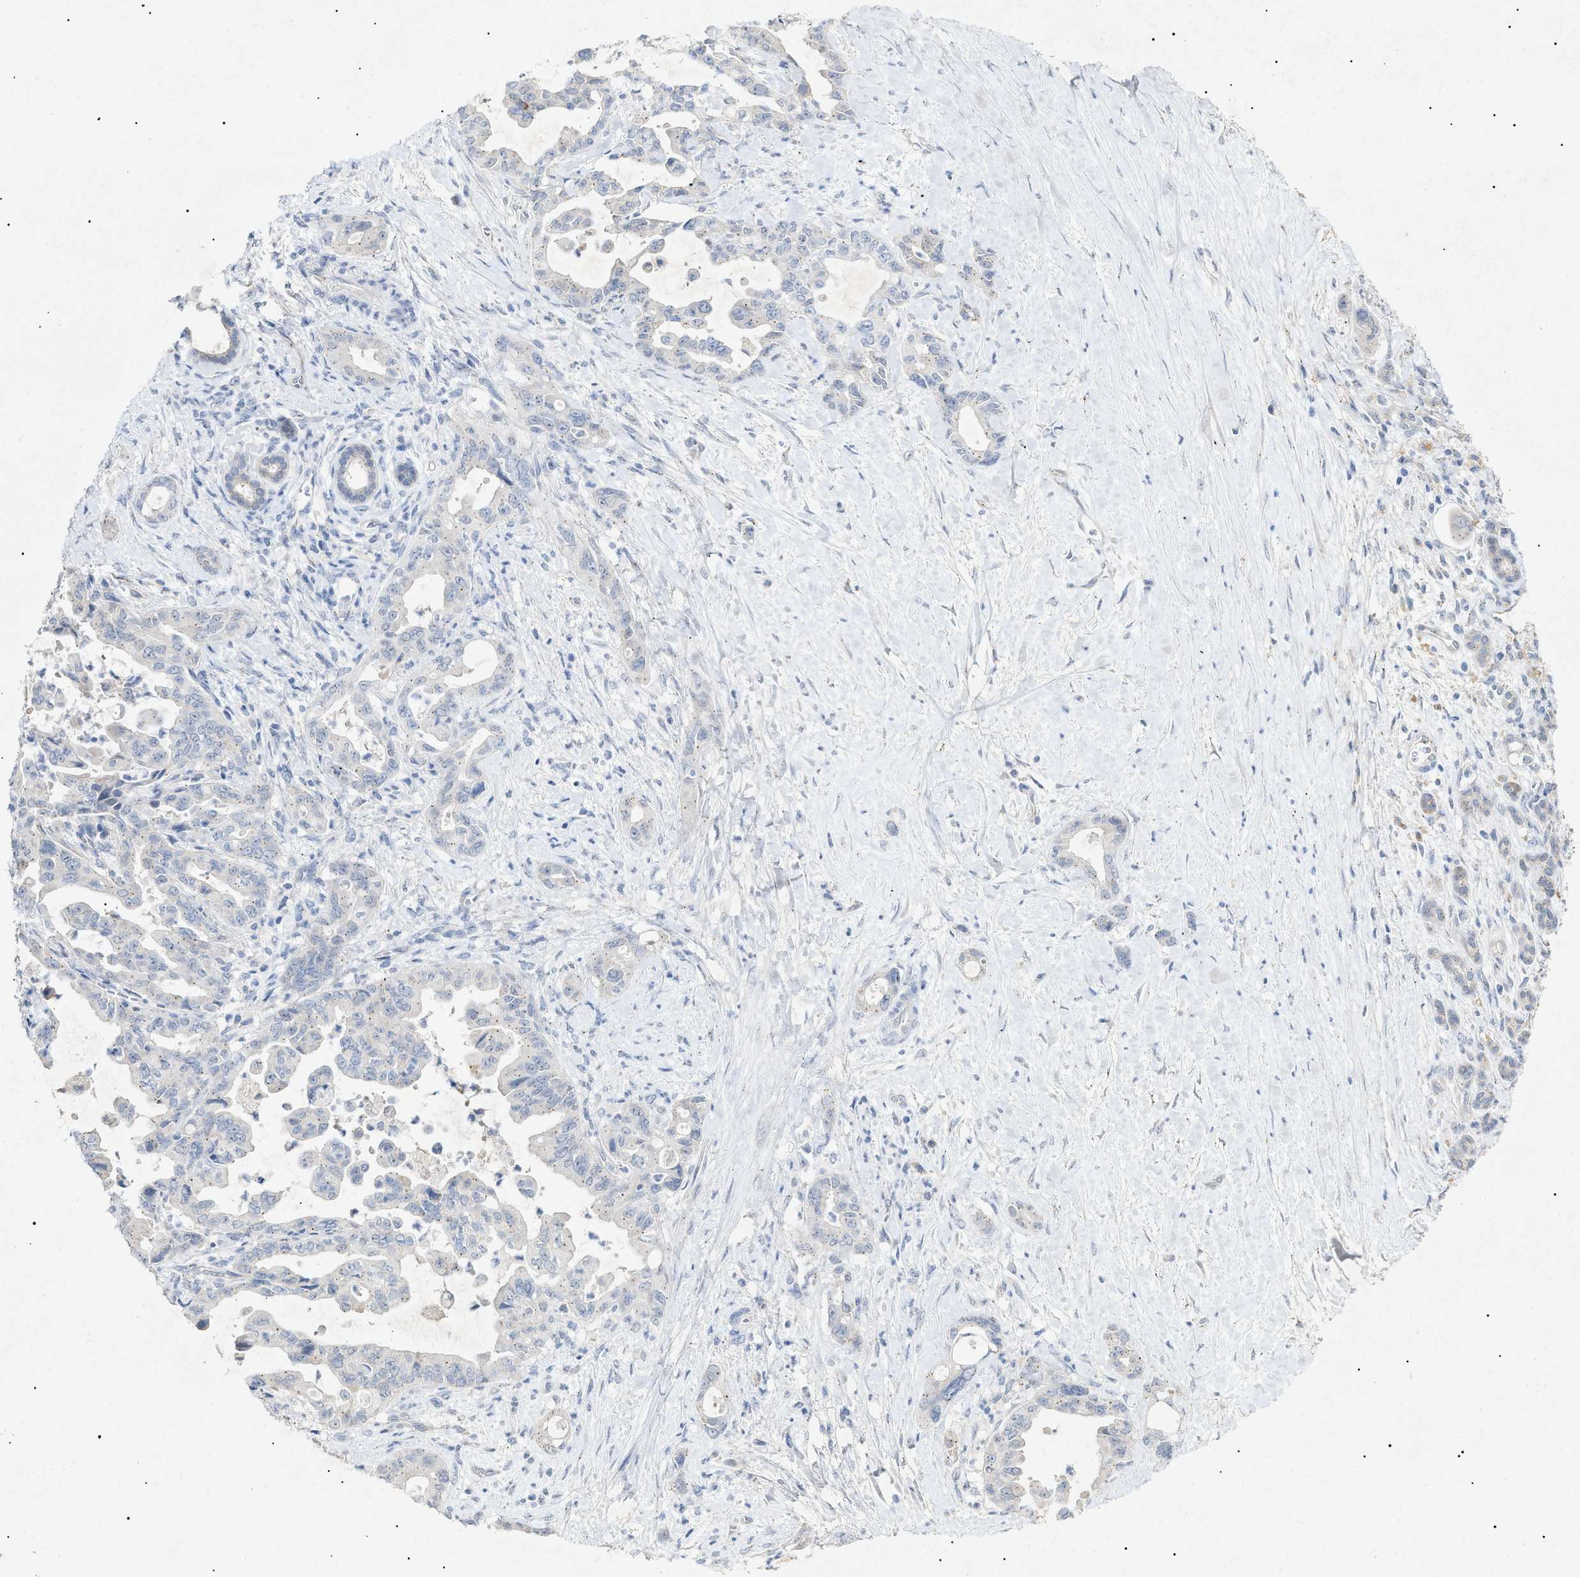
{"staining": {"intensity": "negative", "quantity": "none", "location": "none"}, "tissue": "pancreatic cancer", "cell_type": "Tumor cells", "image_type": "cancer", "snomed": [{"axis": "morphology", "description": "Adenocarcinoma, NOS"}, {"axis": "topography", "description": "Pancreas"}], "caption": "This is a micrograph of immunohistochemistry staining of pancreatic adenocarcinoma, which shows no staining in tumor cells.", "gene": "SLC25A31", "patient": {"sex": "male", "age": 70}}